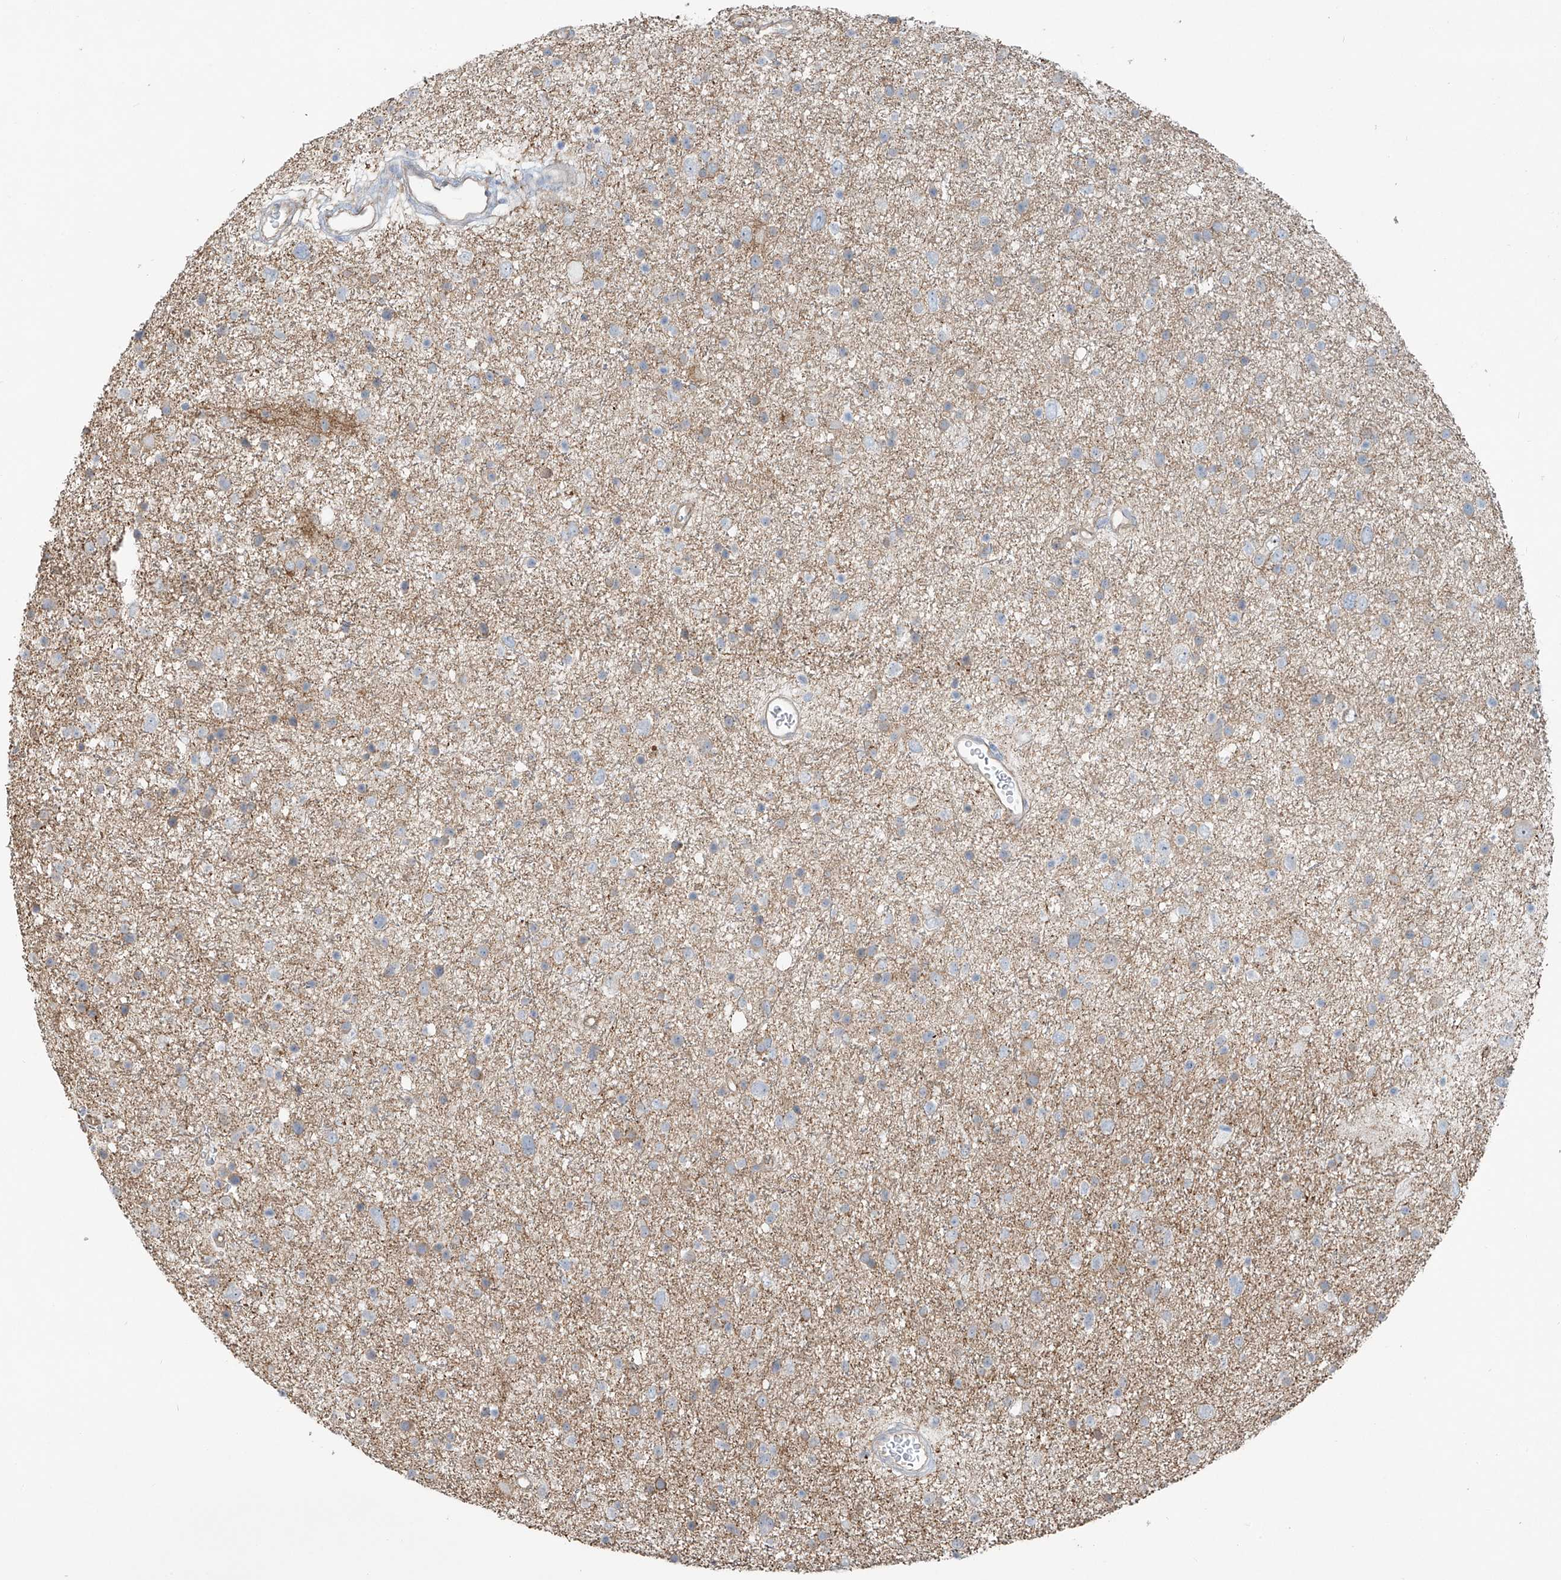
{"staining": {"intensity": "negative", "quantity": "none", "location": "none"}, "tissue": "glioma", "cell_type": "Tumor cells", "image_type": "cancer", "snomed": [{"axis": "morphology", "description": "Glioma, malignant, Low grade"}, {"axis": "topography", "description": "Brain"}], "caption": "This is an IHC histopathology image of glioma. There is no positivity in tumor cells.", "gene": "TUBE1", "patient": {"sex": "female", "age": 37}}